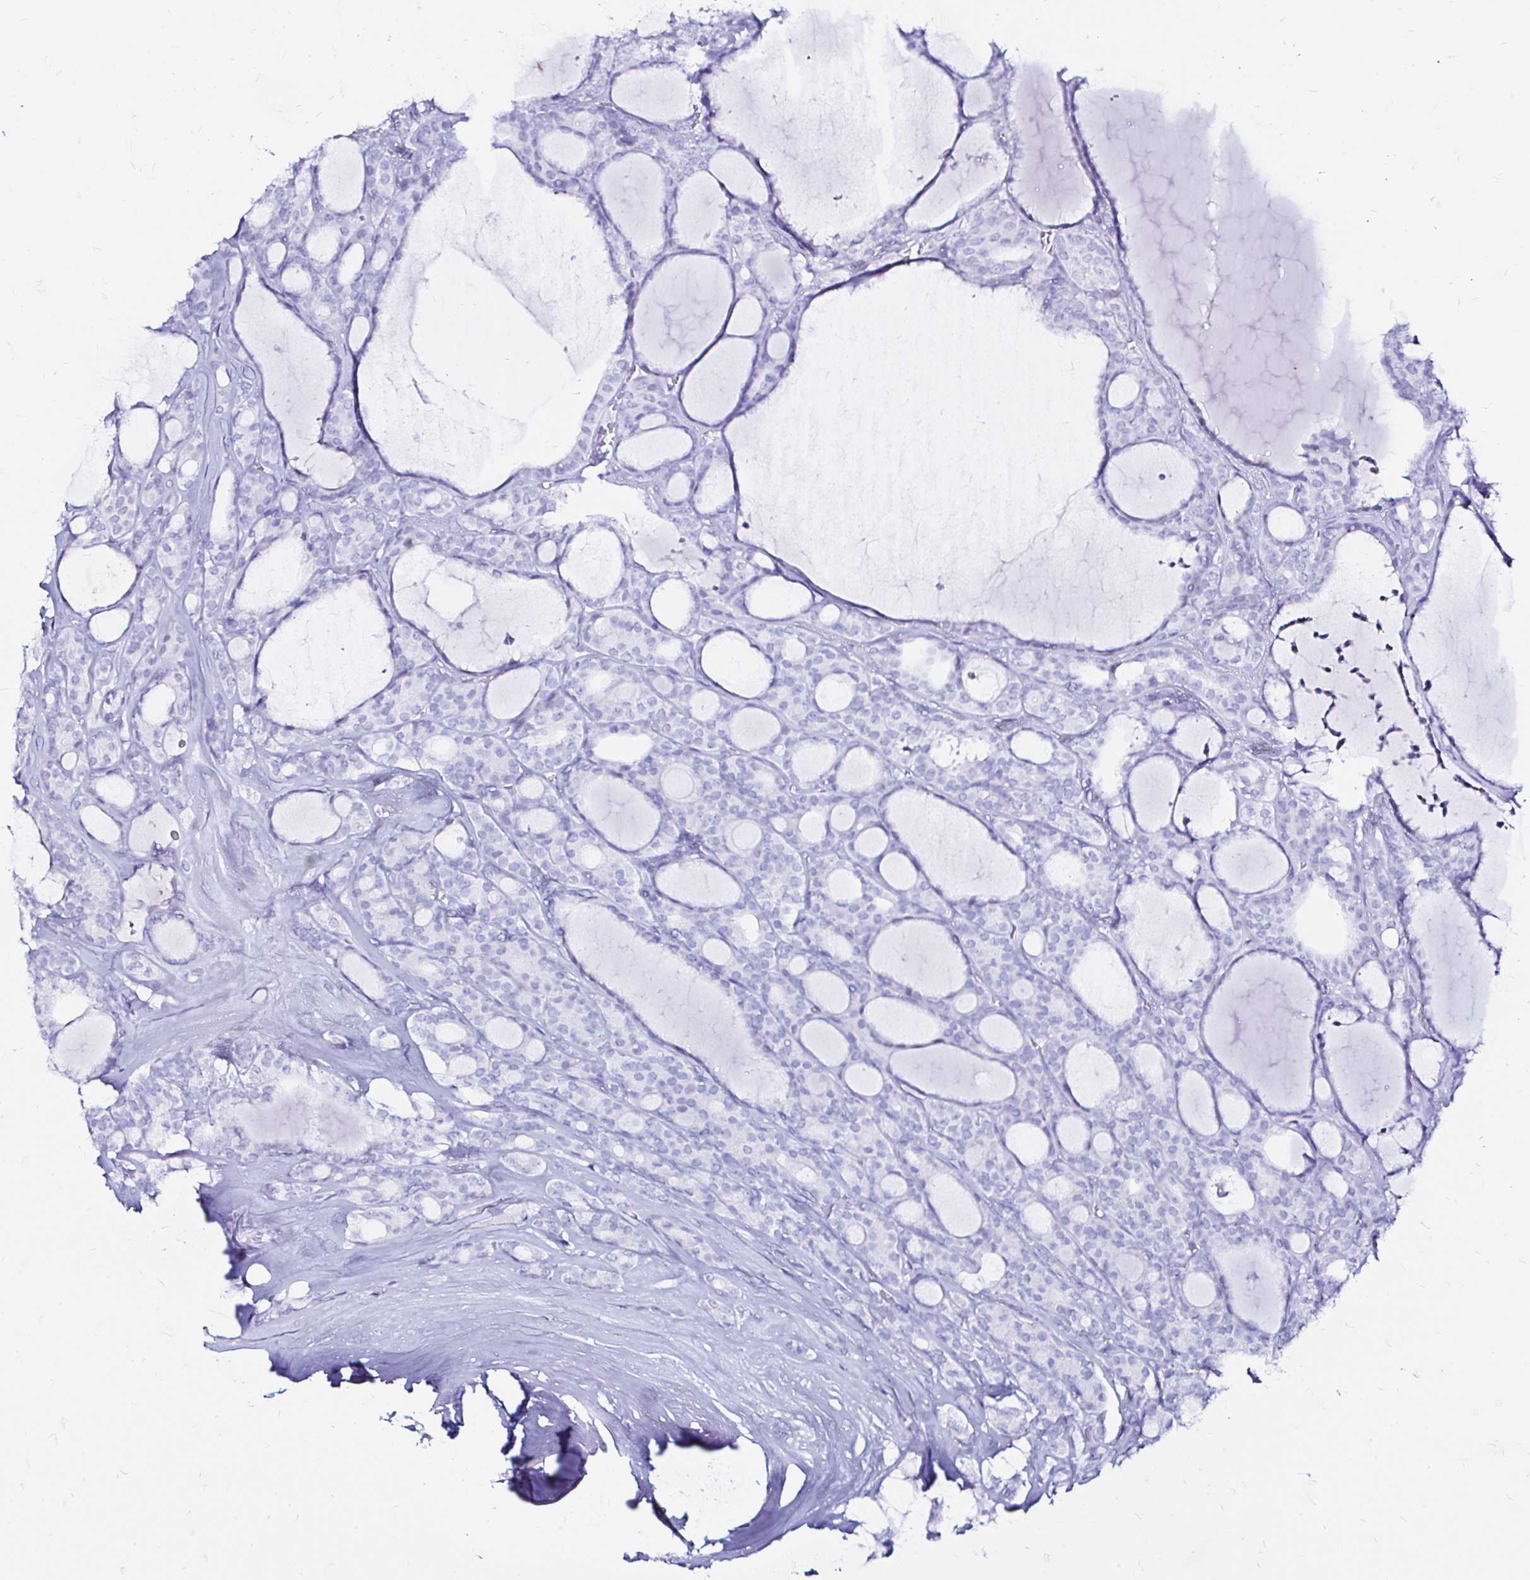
{"staining": {"intensity": "negative", "quantity": "none", "location": "none"}, "tissue": "thyroid cancer", "cell_type": "Tumor cells", "image_type": "cancer", "snomed": [{"axis": "morphology", "description": "Follicular adenoma carcinoma, NOS"}, {"axis": "topography", "description": "Thyroid gland"}], "caption": "There is no significant expression in tumor cells of follicular adenoma carcinoma (thyroid).", "gene": "ZNF432", "patient": {"sex": "male", "age": 74}}